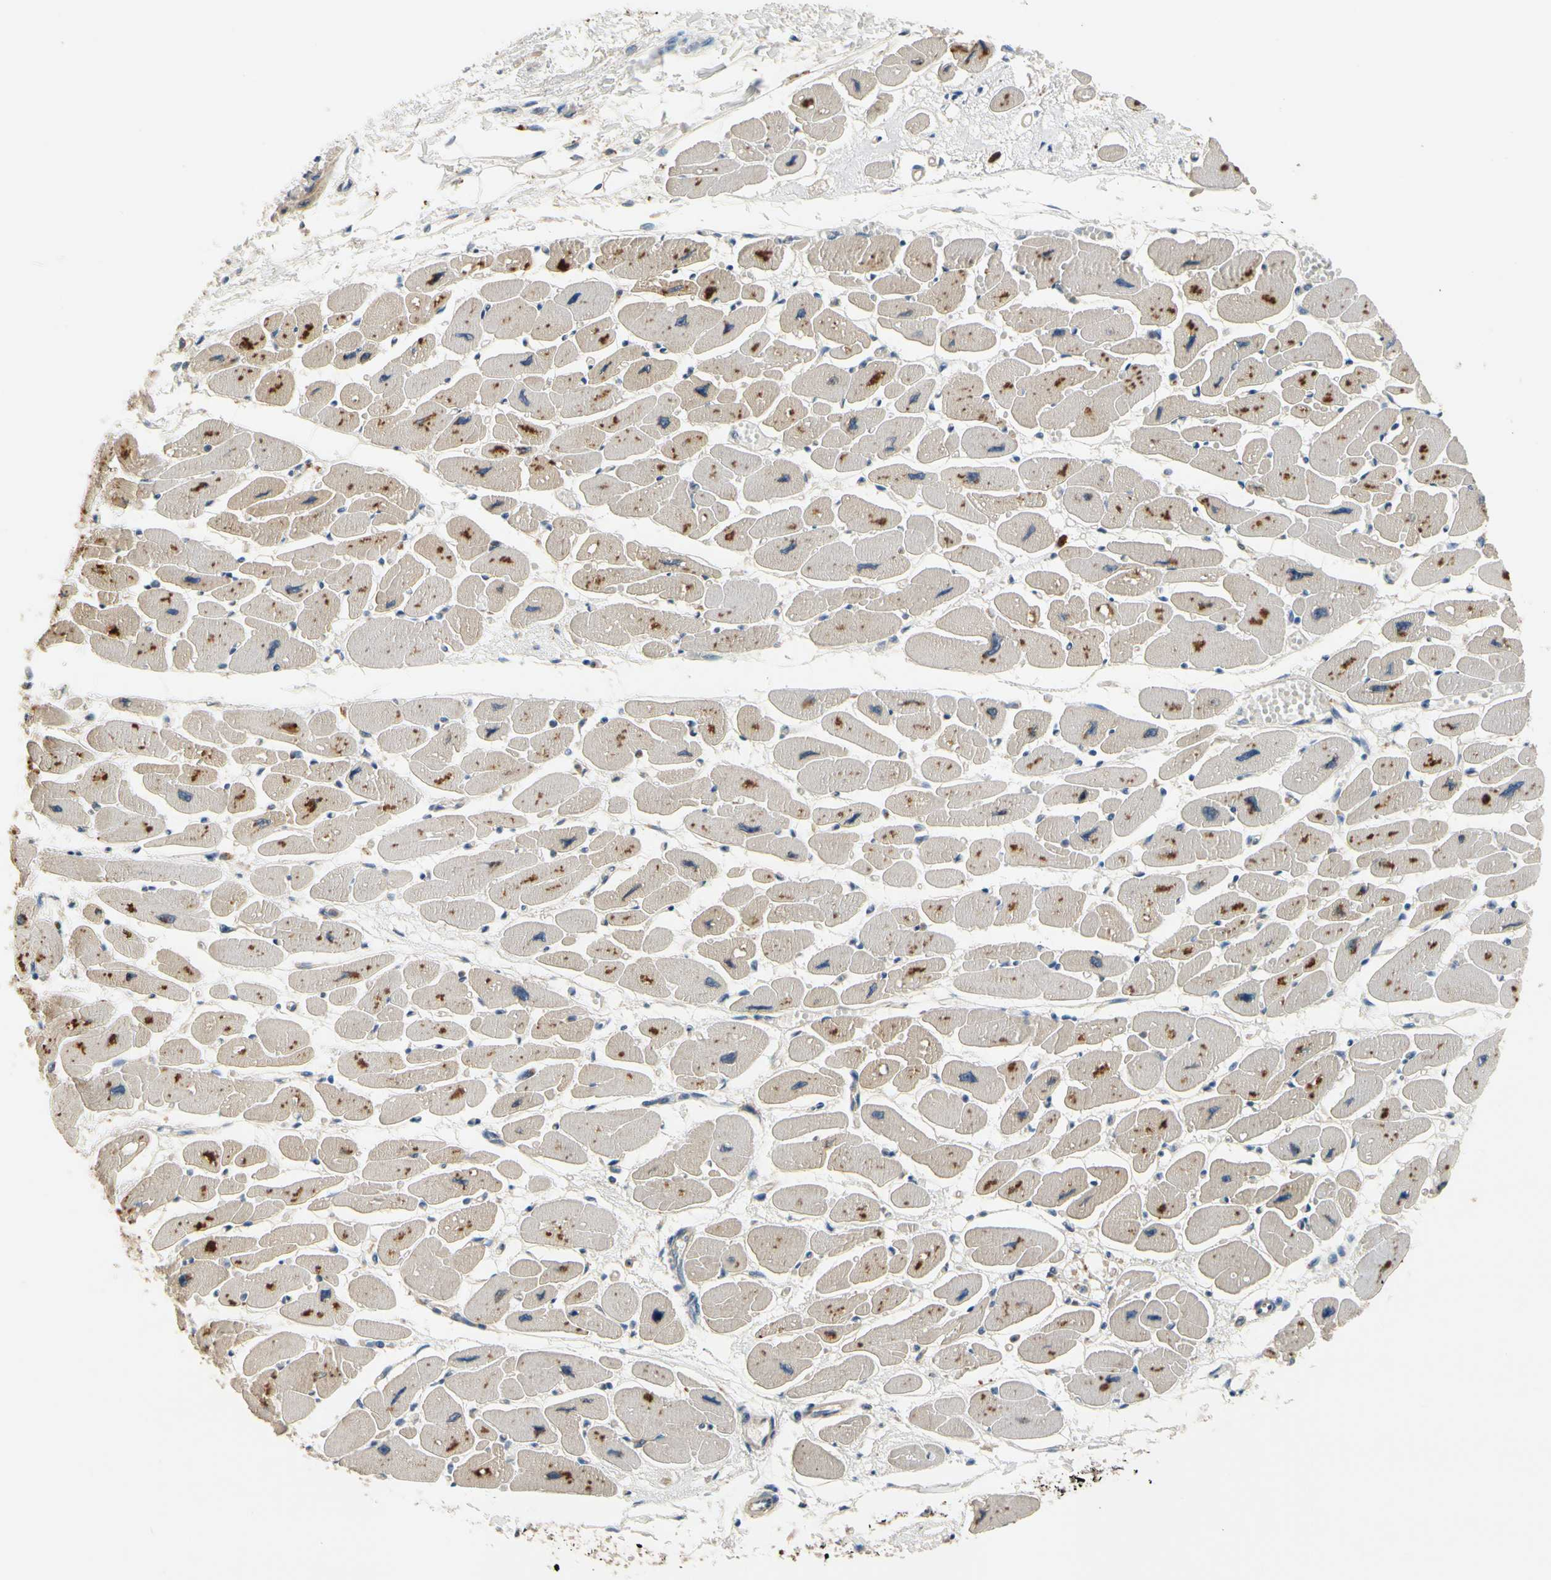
{"staining": {"intensity": "moderate", "quantity": "<25%", "location": "cytoplasmic/membranous"}, "tissue": "heart muscle", "cell_type": "Cardiomyocytes", "image_type": "normal", "snomed": [{"axis": "morphology", "description": "Normal tissue, NOS"}, {"axis": "topography", "description": "Heart"}], "caption": "Immunohistochemical staining of unremarkable human heart muscle reveals <25% levels of moderate cytoplasmic/membranous protein staining in approximately <25% of cardiomyocytes.", "gene": "SIGLEC5", "patient": {"sex": "female", "age": 54}}